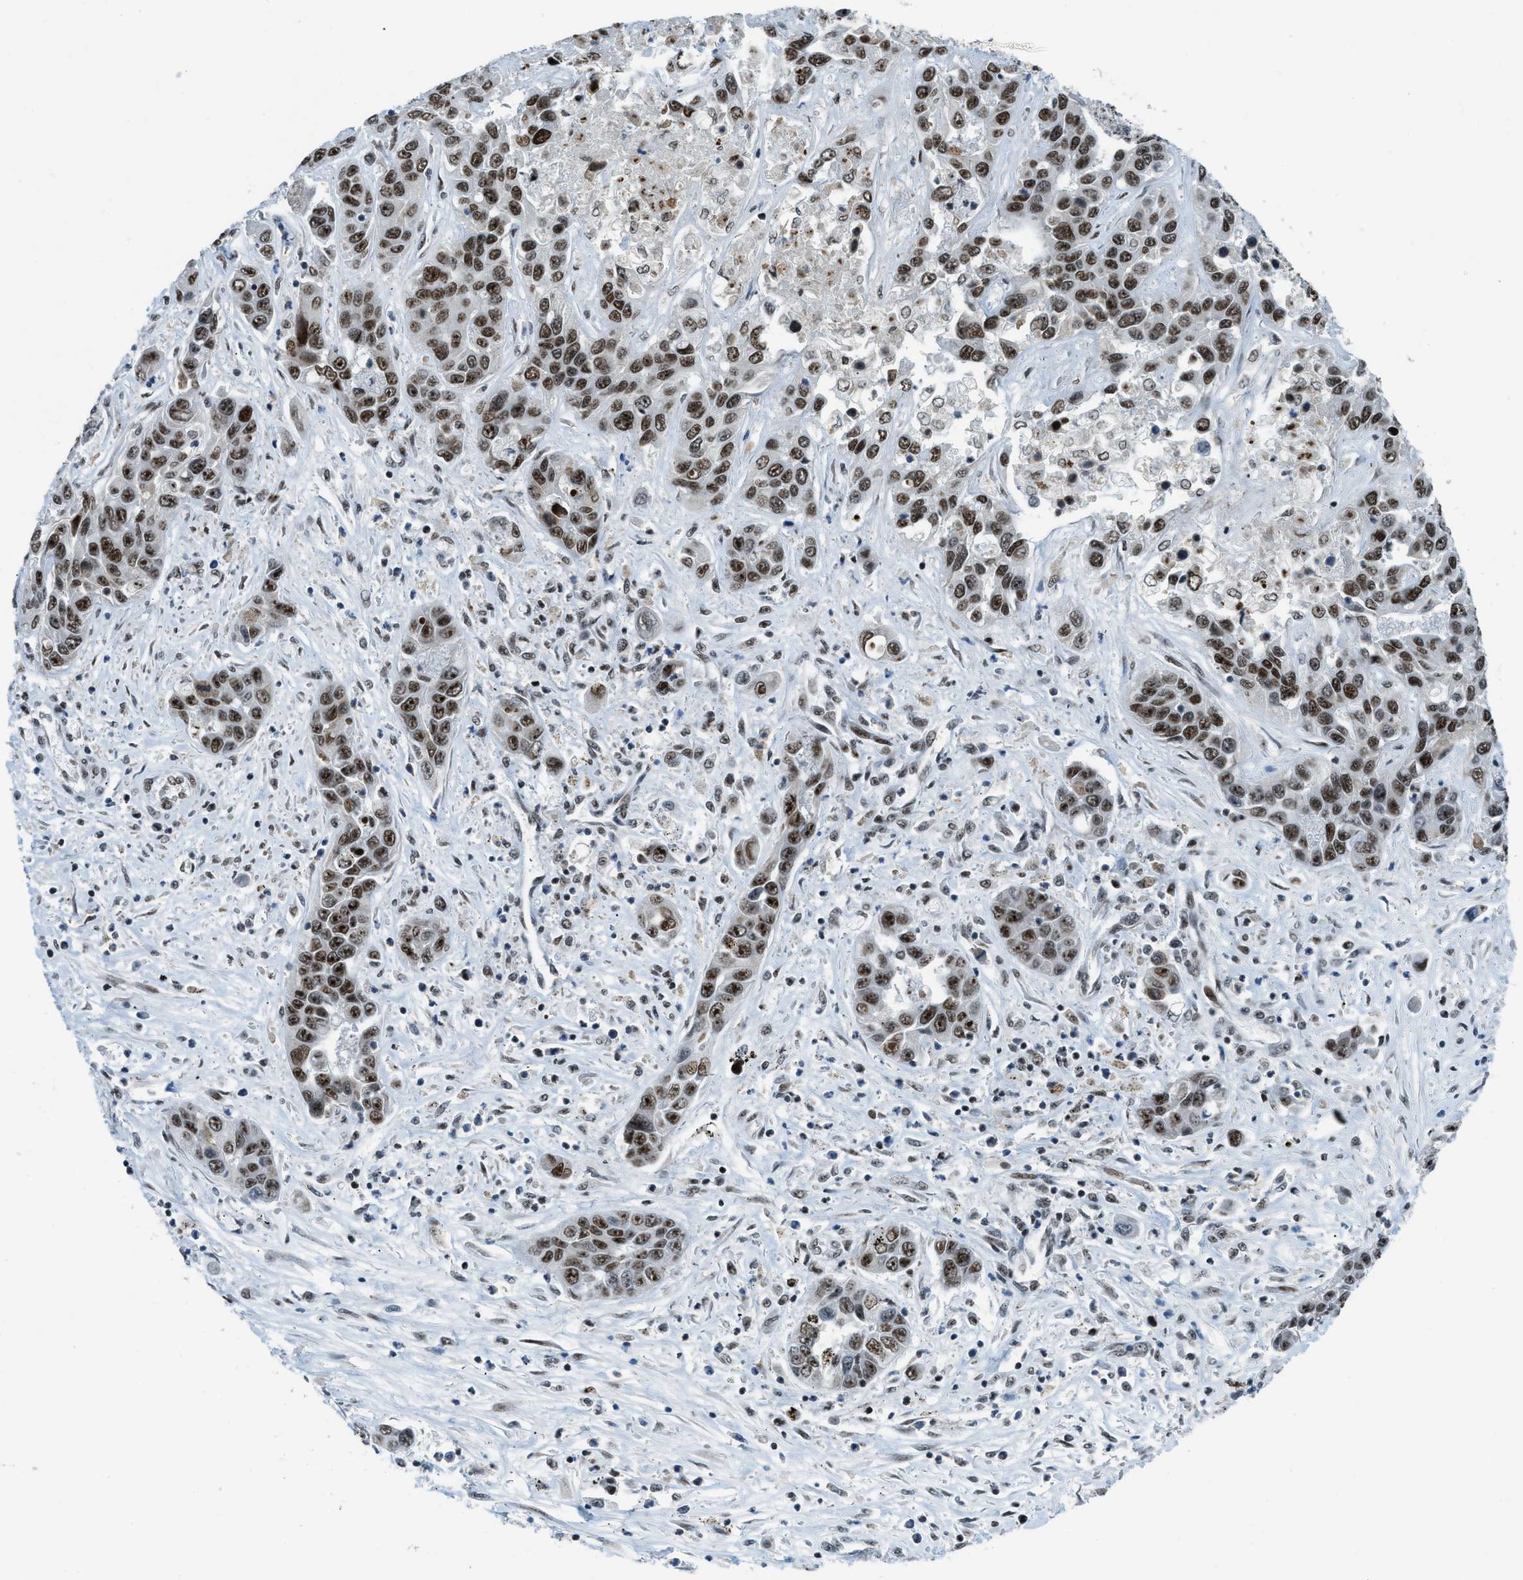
{"staining": {"intensity": "strong", "quantity": ">75%", "location": "nuclear"}, "tissue": "liver cancer", "cell_type": "Tumor cells", "image_type": "cancer", "snomed": [{"axis": "morphology", "description": "Cholangiocarcinoma"}, {"axis": "topography", "description": "Liver"}], "caption": "Immunohistochemistry (IHC) staining of liver cholangiocarcinoma, which reveals high levels of strong nuclear expression in approximately >75% of tumor cells indicating strong nuclear protein expression. The staining was performed using DAB (brown) for protein detection and nuclei were counterstained in hematoxylin (blue).", "gene": "RAD51B", "patient": {"sex": "female", "age": 52}}